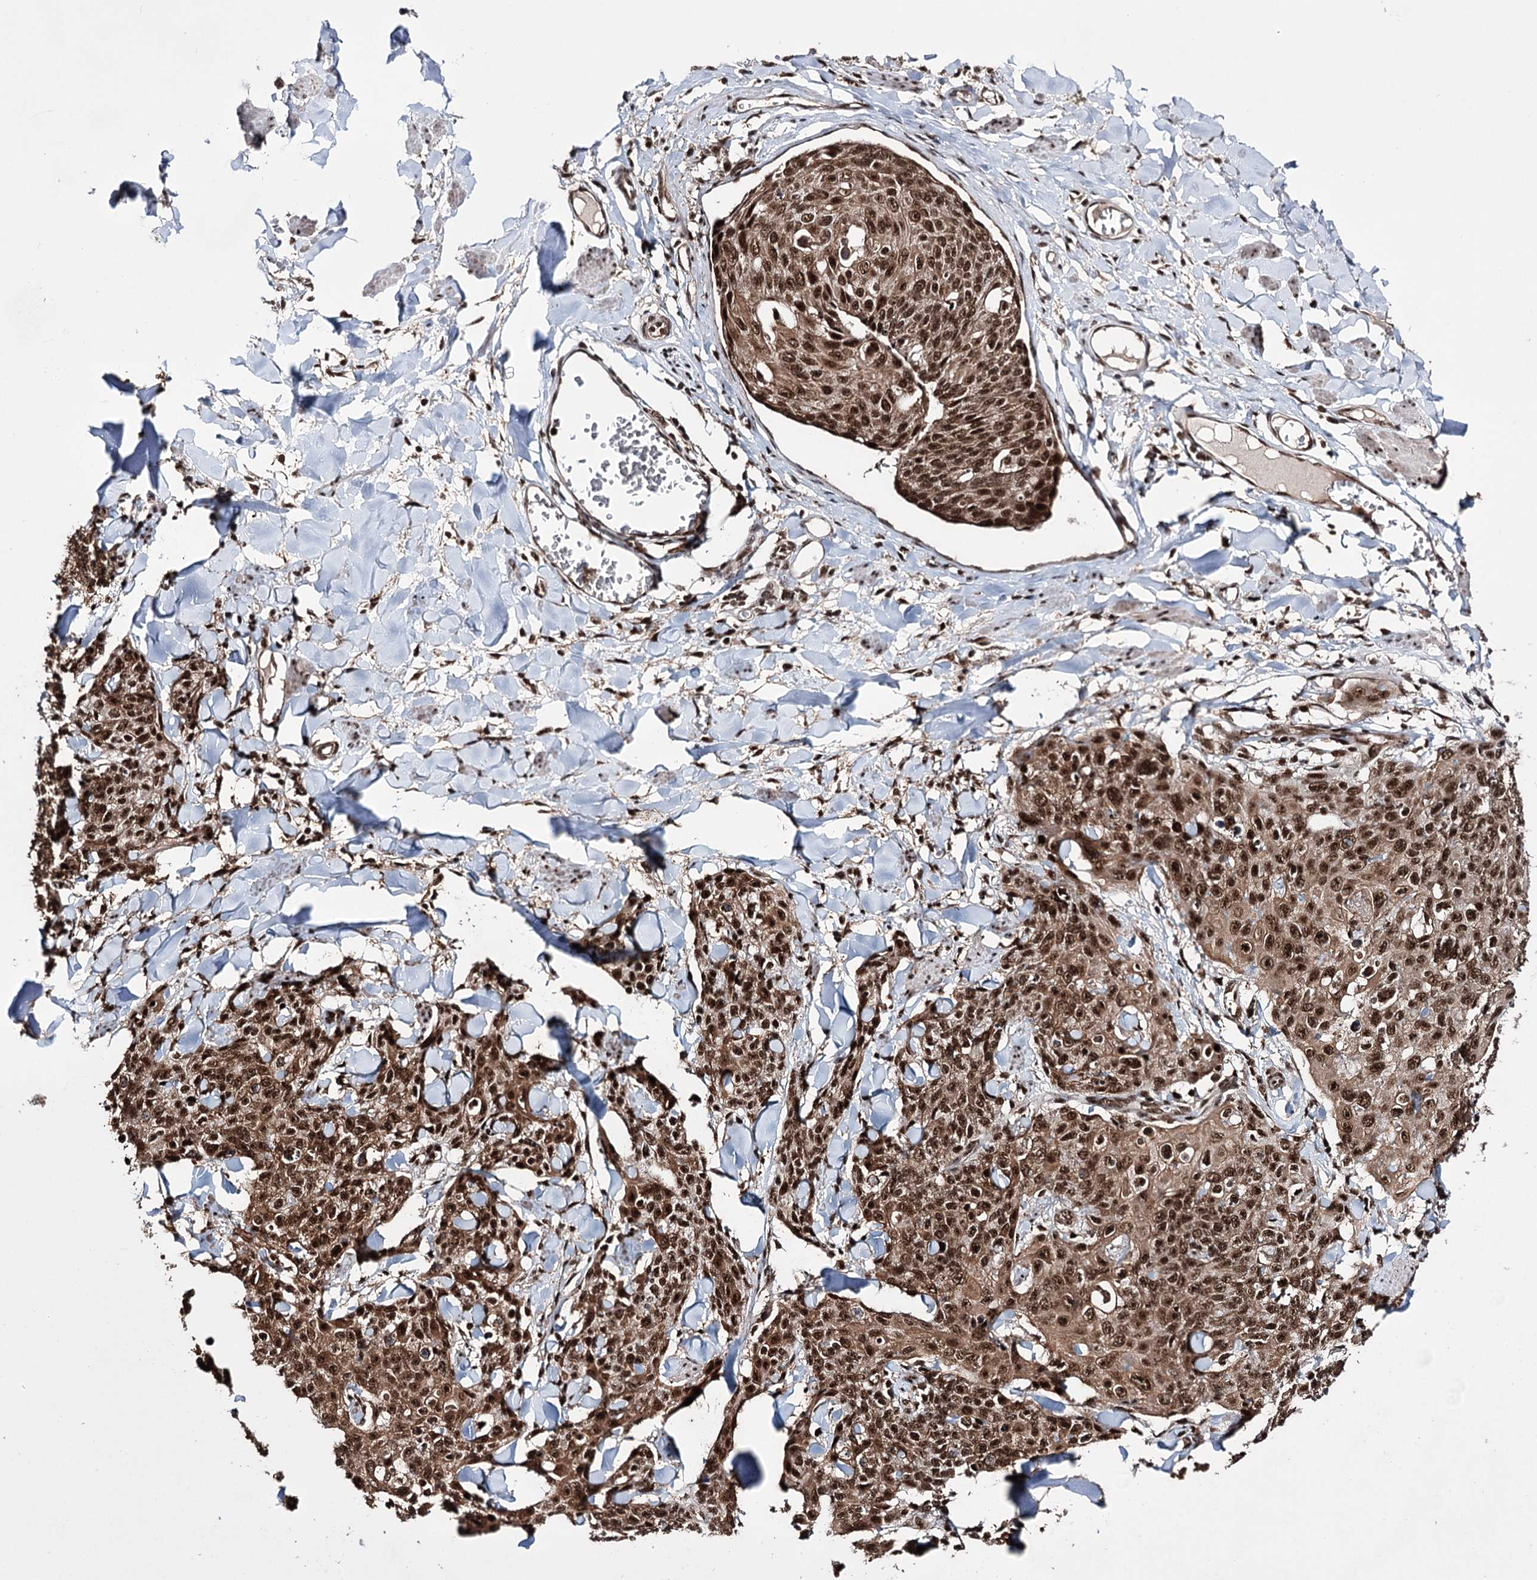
{"staining": {"intensity": "strong", "quantity": ">75%", "location": "cytoplasmic/membranous,nuclear"}, "tissue": "skin cancer", "cell_type": "Tumor cells", "image_type": "cancer", "snomed": [{"axis": "morphology", "description": "Squamous cell carcinoma, NOS"}, {"axis": "topography", "description": "Skin"}, {"axis": "topography", "description": "Vulva"}], "caption": "Approximately >75% of tumor cells in skin cancer (squamous cell carcinoma) demonstrate strong cytoplasmic/membranous and nuclear protein positivity as visualized by brown immunohistochemical staining.", "gene": "PRPF40A", "patient": {"sex": "female", "age": 85}}